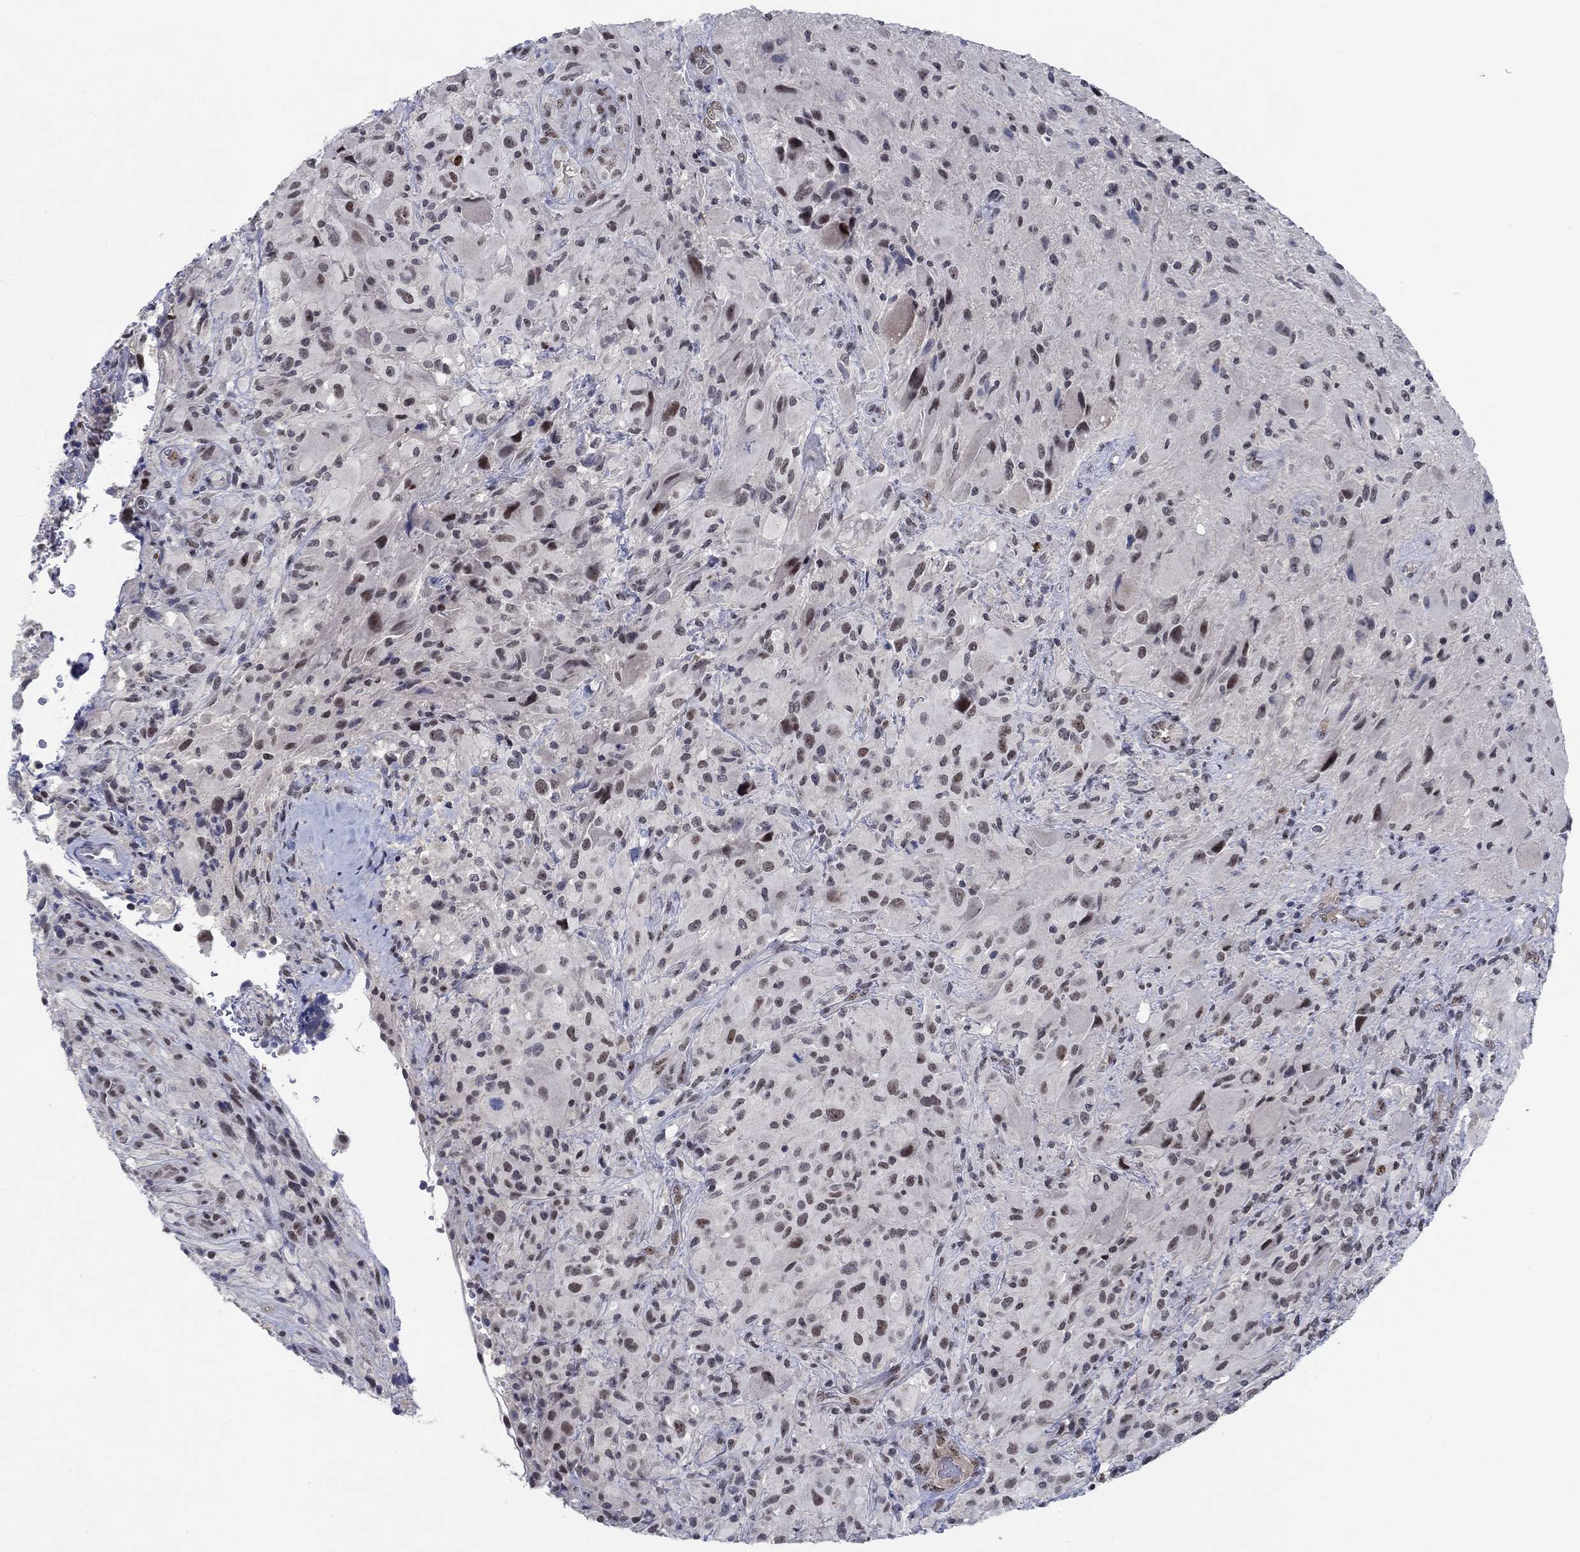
{"staining": {"intensity": "weak", "quantity": "<25%", "location": "nuclear"}, "tissue": "glioma", "cell_type": "Tumor cells", "image_type": "cancer", "snomed": [{"axis": "morphology", "description": "Glioma, malignant, High grade"}, {"axis": "topography", "description": "Cerebral cortex"}], "caption": "This is a image of immunohistochemistry staining of malignant high-grade glioma, which shows no staining in tumor cells.", "gene": "HTN1", "patient": {"sex": "male", "age": 35}}